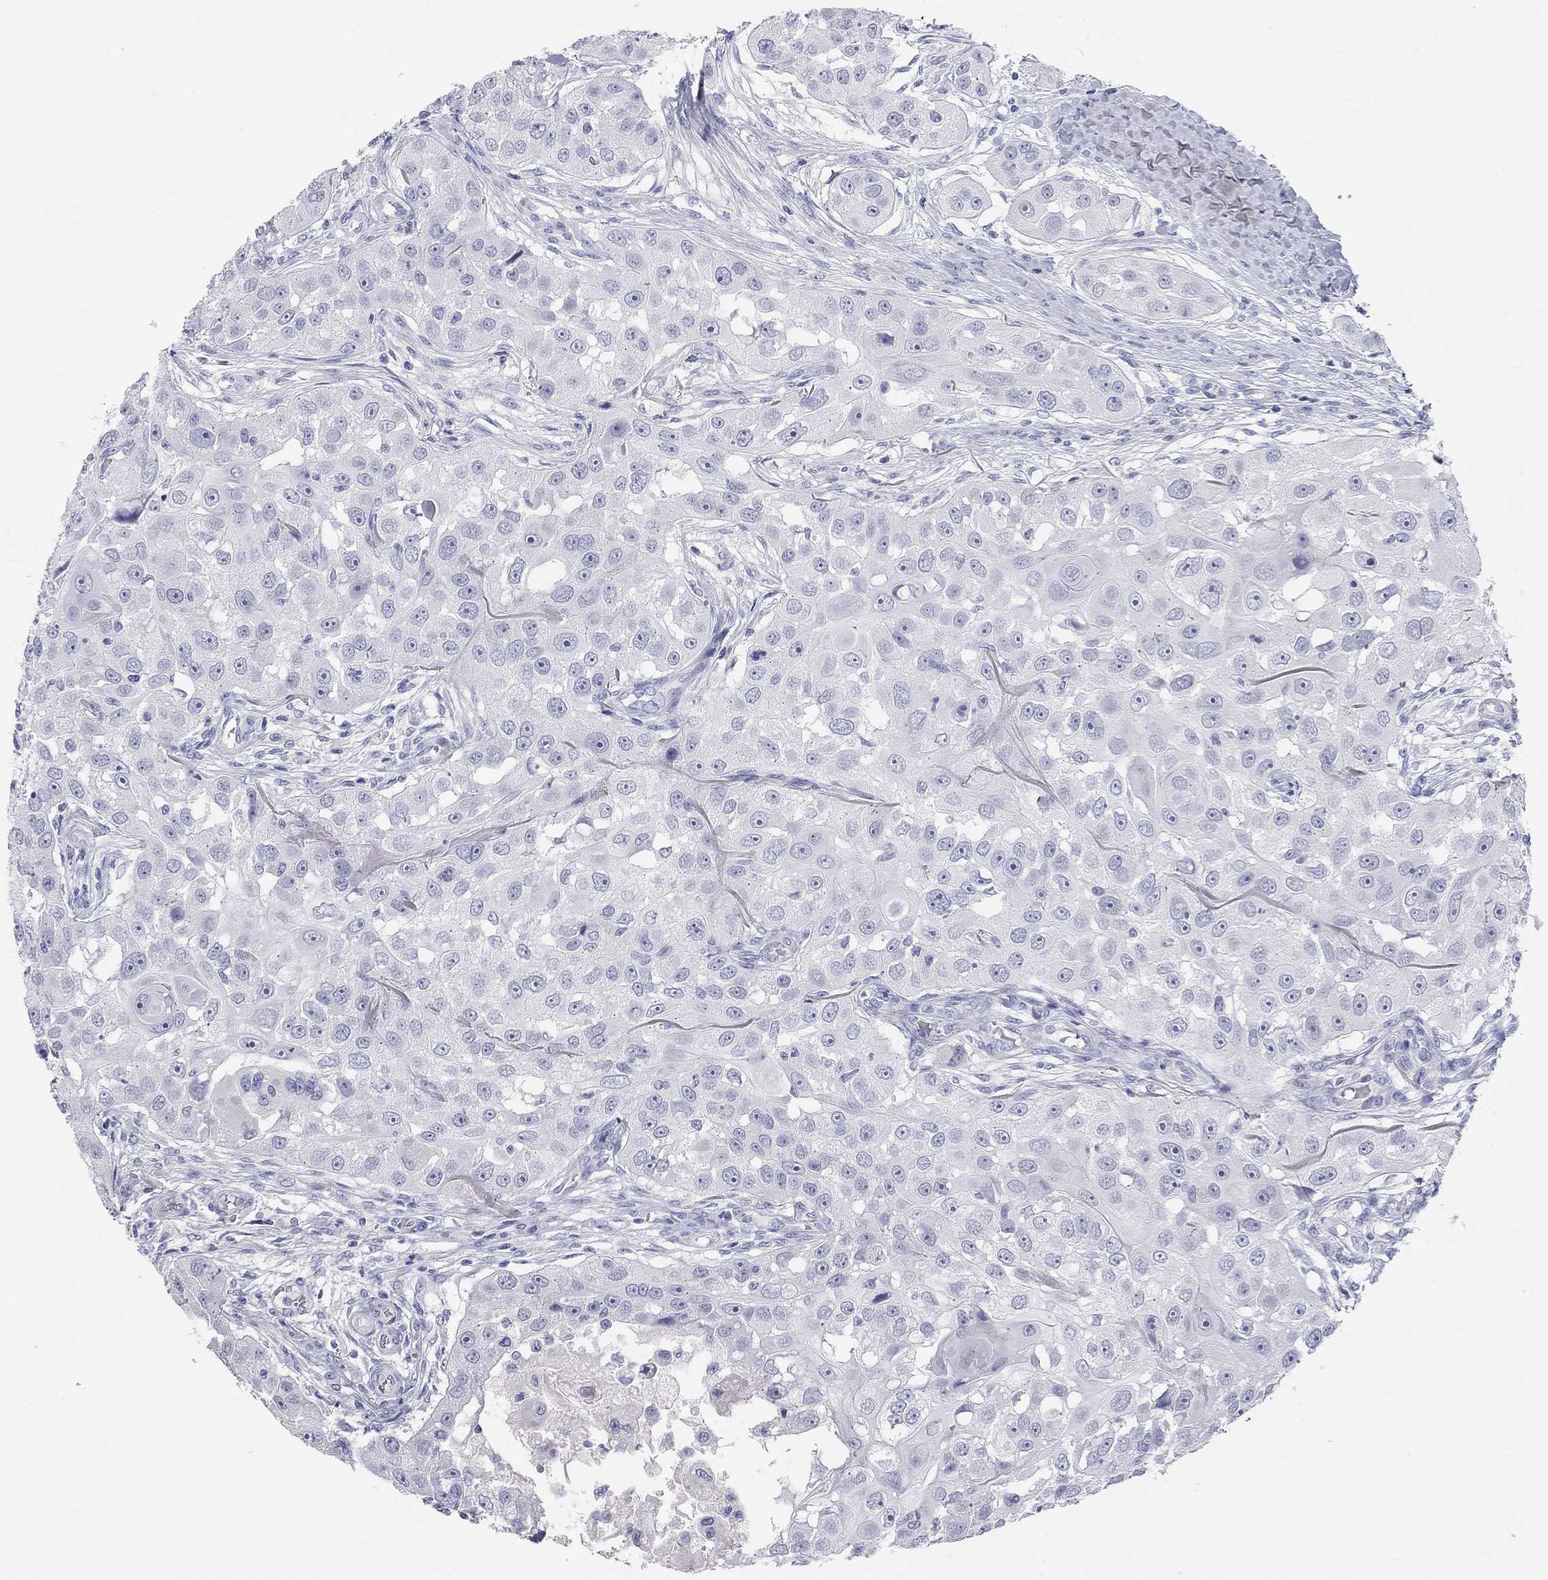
{"staining": {"intensity": "negative", "quantity": "none", "location": "none"}, "tissue": "head and neck cancer", "cell_type": "Tumor cells", "image_type": "cancer", "snomed": [{"axis": "morphology", "description": "Squamous cell carcinoma, NOS"}, {"axis": "topography", "description": "Head-Neck"}], "caption": "Protein analysis of head and neck cancer (squamous cell carcinoma) displays no significant expression in tumor cells.", "gene": "PCDHGC5", "patient": {"sex": "male", "age": 51}}